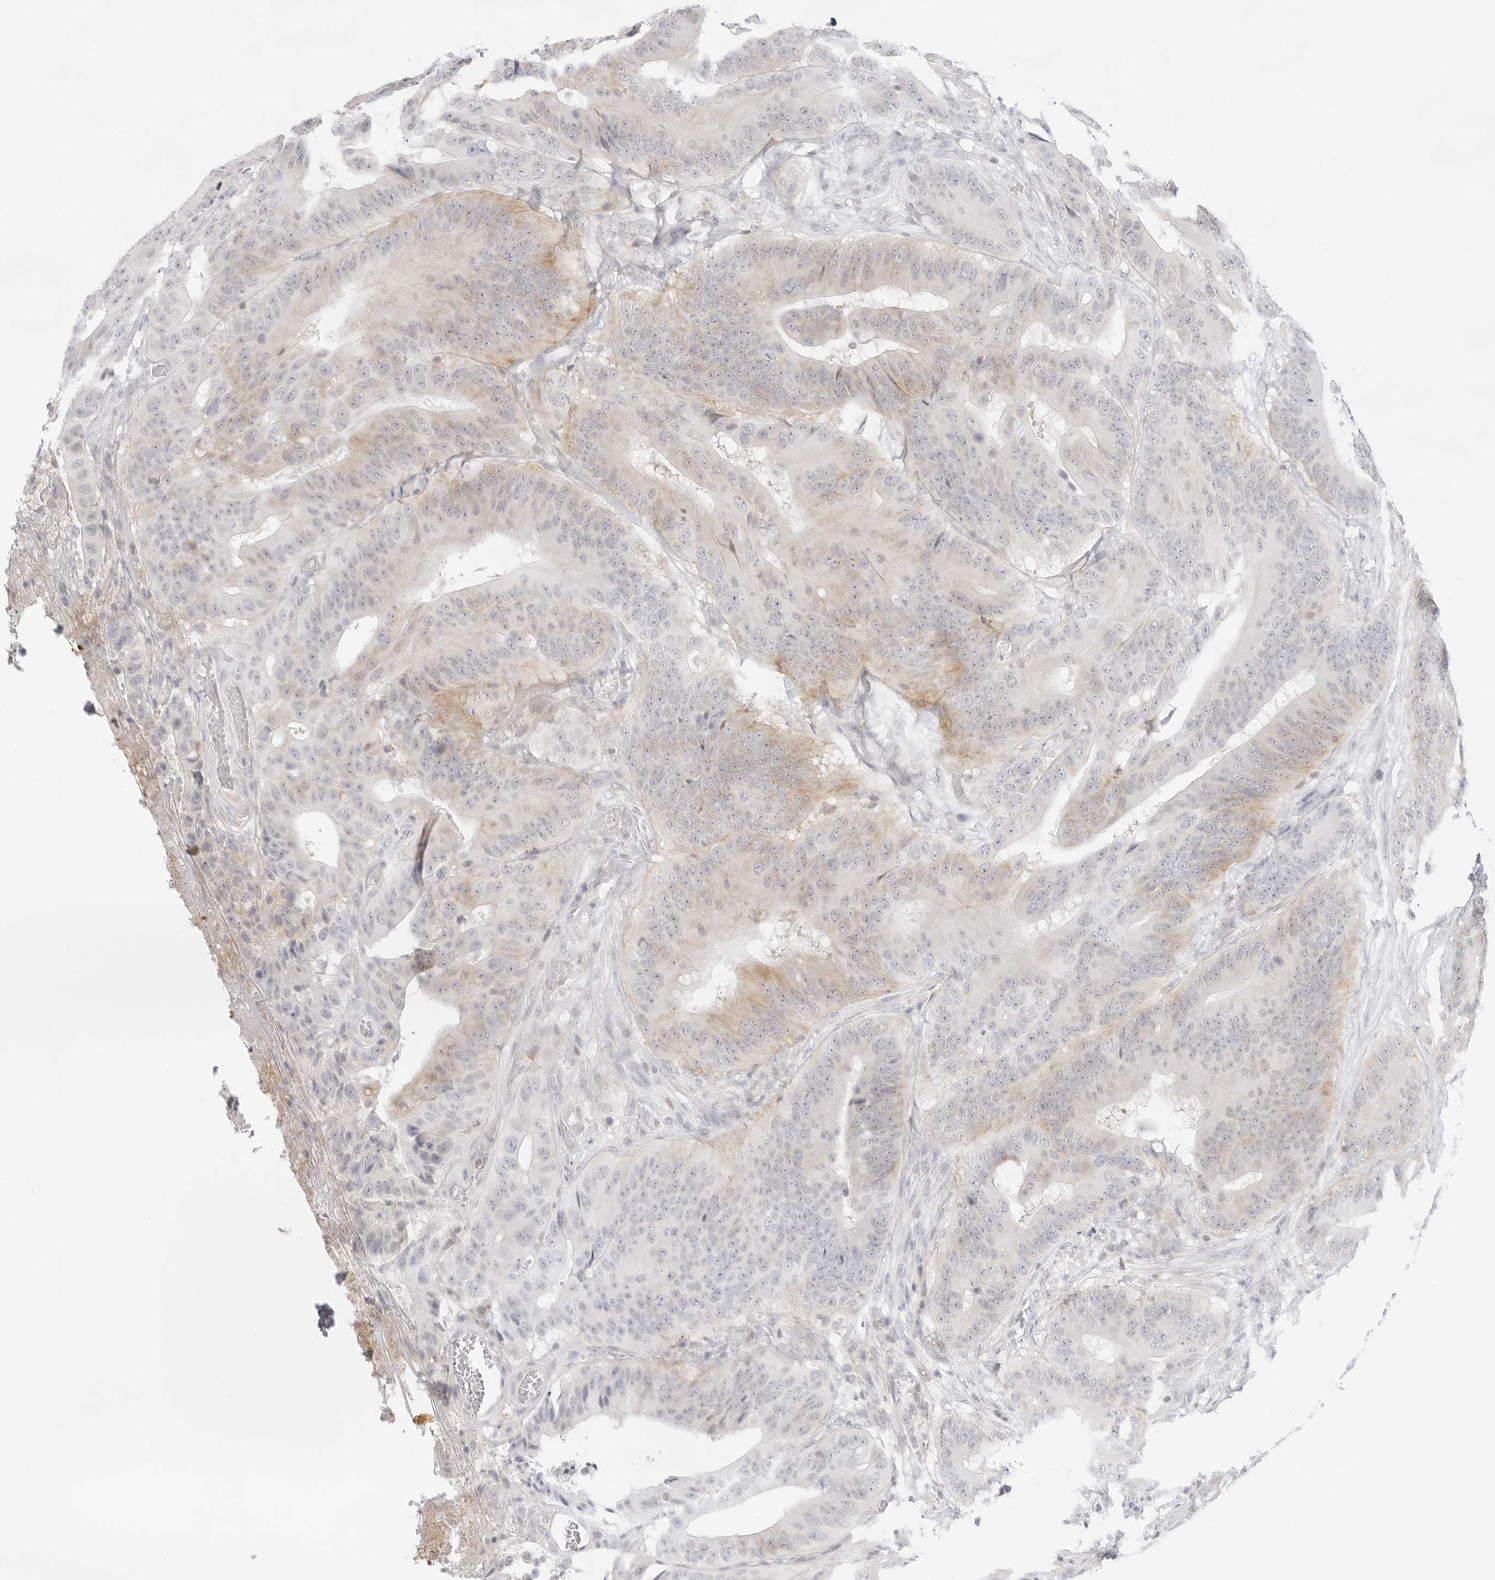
{"staining": {"intensity": "weak", "quantity": "<25%", "location": "cytoplasmic/membranous"}, "tissue": "colorectal cancer", "cell_type": "Tumor cells", "image_type": "cancer", "snomed": [{"axis": "morphology", "description": "Adenocarcinoma, NOS"}, {"axis": "topography", "description": "Colon"}], "caption": "Adenocarcinoma (colorectal) was stained to show a protein in brown. There is no significant positivity in tumor cells.", "gene": "TNFRSF14", "patient": {"sex": "male", "age": 83}}